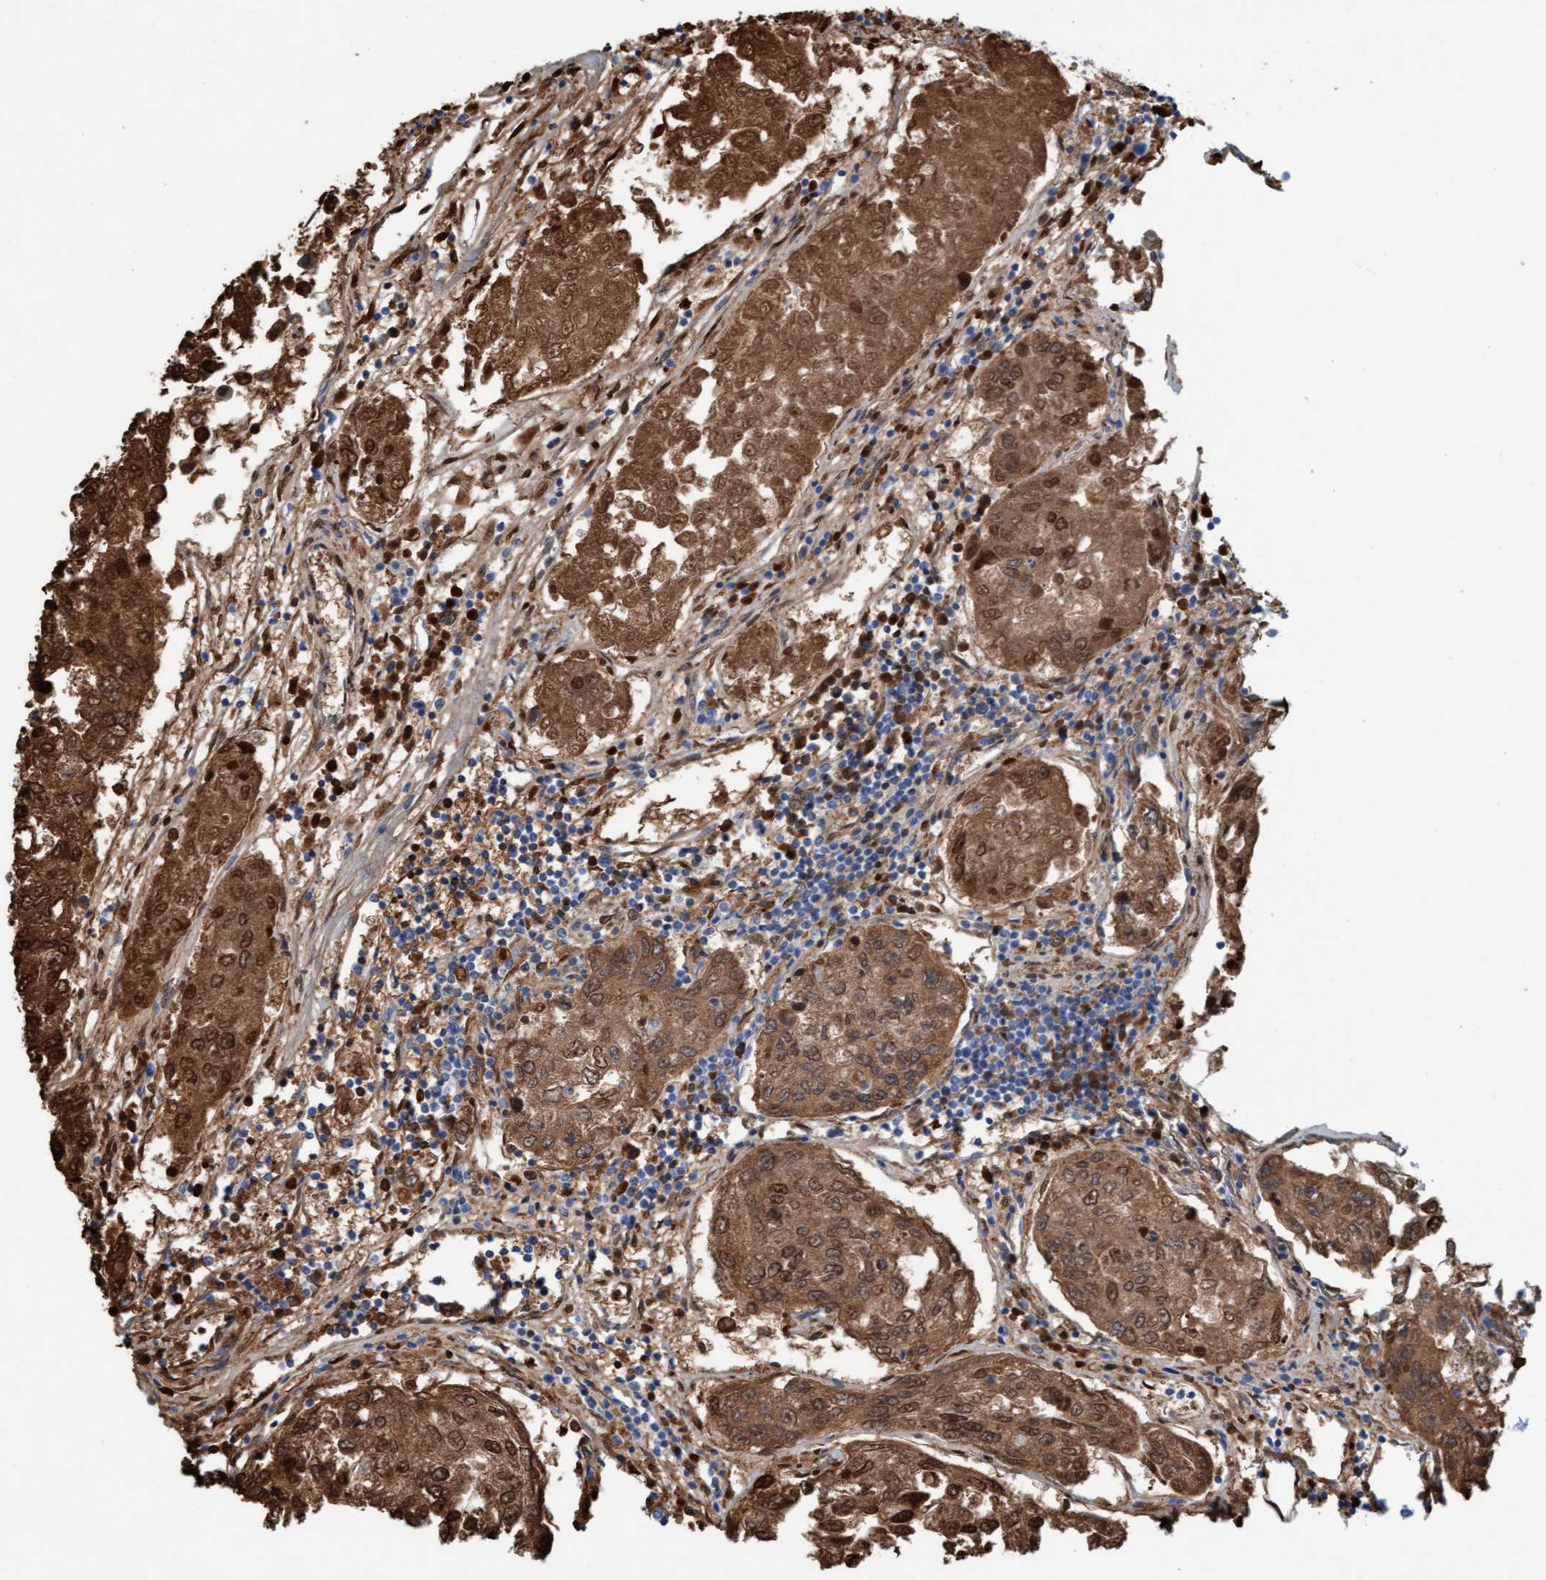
{"staining": {"intensity": "strong", "quantity": ">75%", "location": "cytoplasmic/membranous,nuclear"}, "tissue": "urothelial cancer", "cell_type": "Tumor cells", "image_type": "cancer", "snomed": [{"axis": "morphology", "description": "Urothelial carcinoma, High grade"}, {"axis": "topography", "description": "Lymph node"}, {"axis": "topography", "description": "Urinary bladder"}], "caption": "This is a micrograph of immunohistochemistry (IHC) staining of urothelial cancer, which shows strong positivity in the cytoplasmic/membranous and nuclear of tumor cells.", "gene": "P2RX5", "patient": {"sex": "male", "age": 51}}